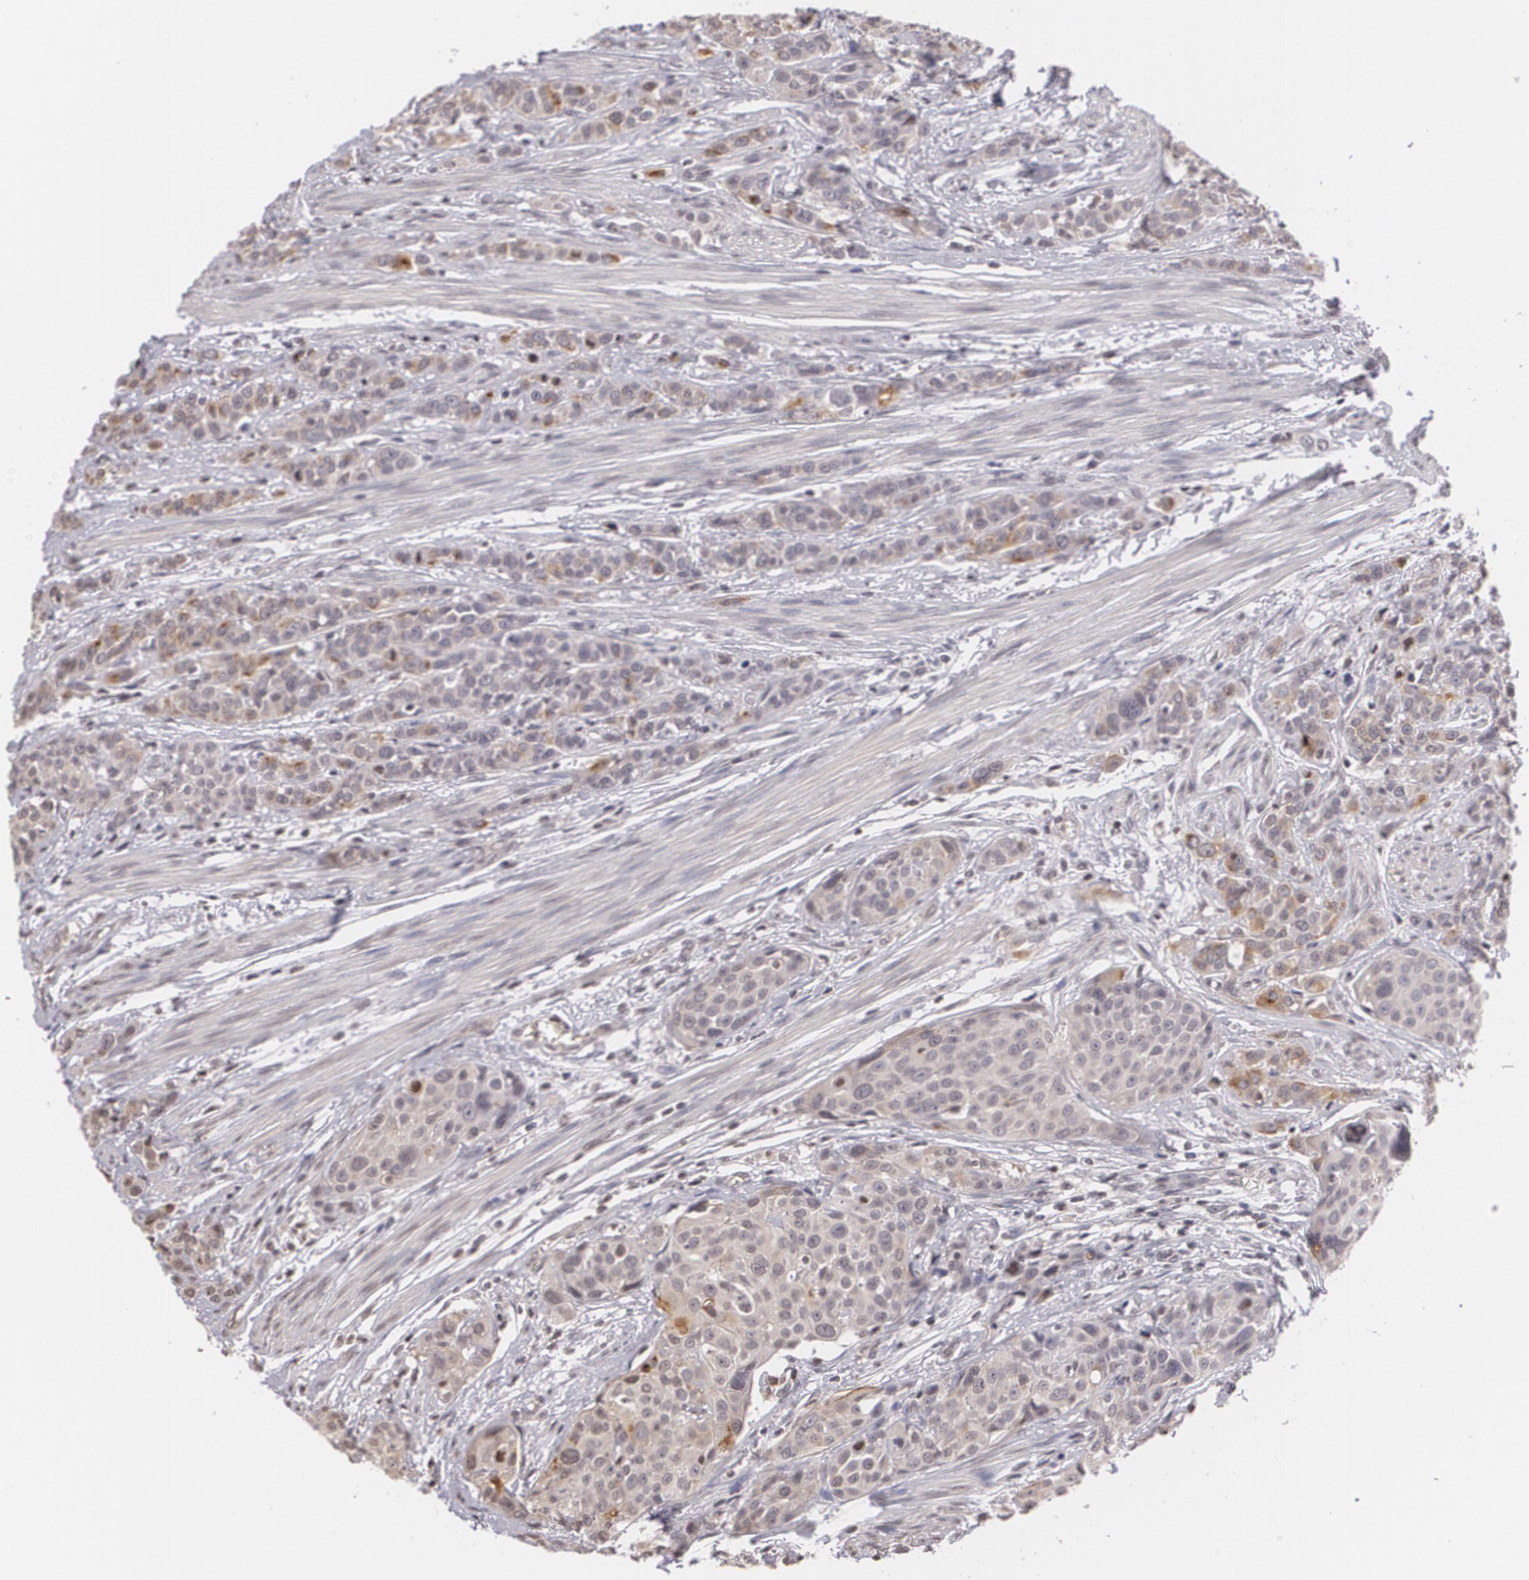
{"staining": {"intensity": "weak", "quantity": "25%-75%", "location": "cytoplasmic/membranous"}, "tissue": "urothelial cancer", "cell_type": "Tumor cells", "image_type": "cancer", "snomed": [{"axis": "morphology", "description": "Urothelial carcinoma, High grade"}, {"axis": "topography", "description": "Urinary bladder"}], "caption": "Tumor cells exhibit low levels of weak cytoplasmic/membranous staining in approximately 25%-75% of cells in high-grade urothelial carcinoma.", "gene": "MUC1", "patient": {"sex": "male", "age": 56}}